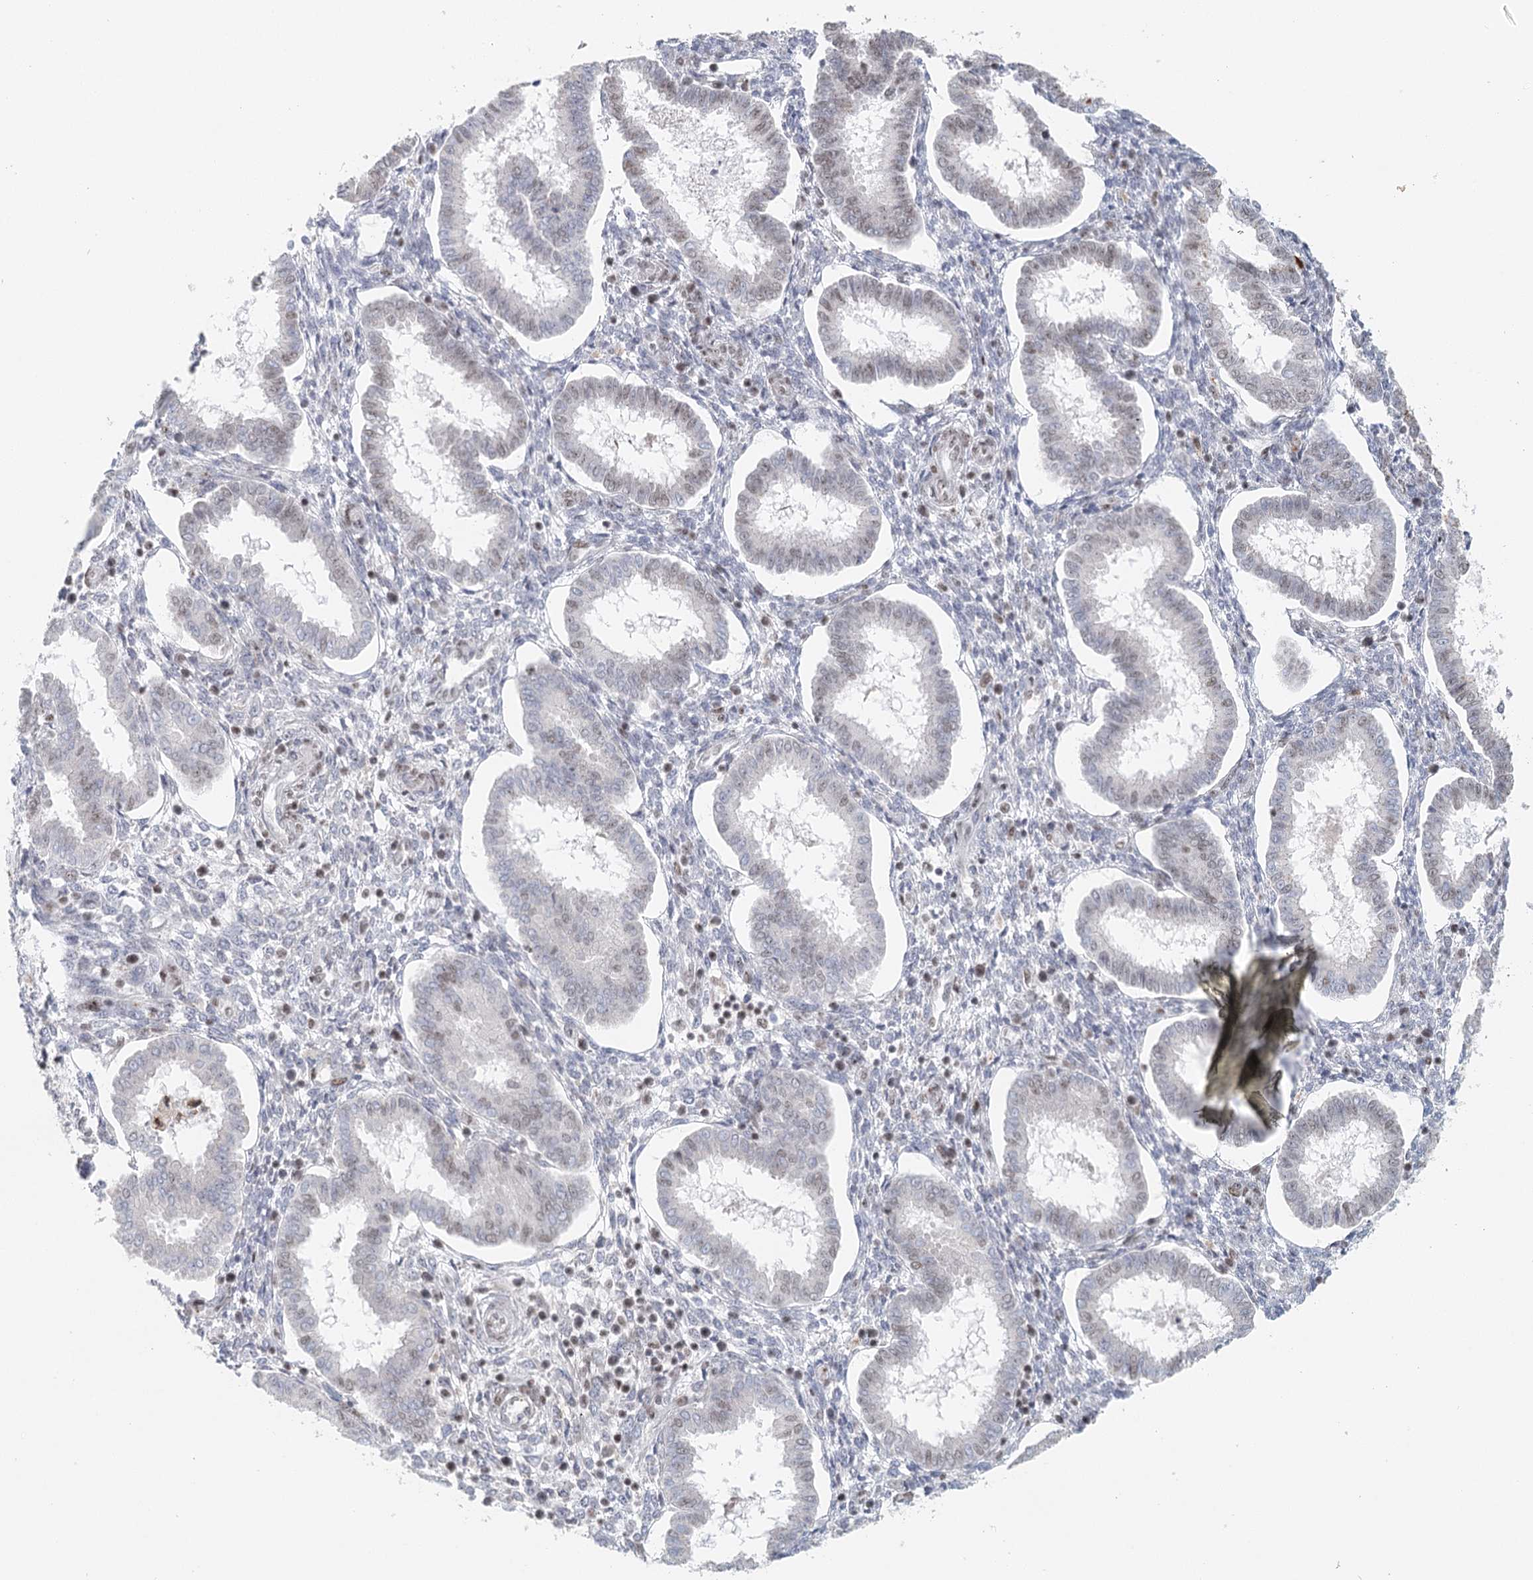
{"staining": {"intensity": "negative", "quantity": "none", "location": "none"}, "tissue": "endometrium", "cell_type": "Cells in endometrial stroma", "image_type": "normal", "snomed": [{"axis": "morphology", "description": "Normal tissue, NOS"}, {"axis": "topography", "description": "Endometrium"}], "caption": "A high-resolution image shows IHC staining of unremarkable endometrium, which demonstrates no significant expression in cells in endometrial stroma.", "gene": "BNIP5", "patient": {"sex": "female", "age": 24}}